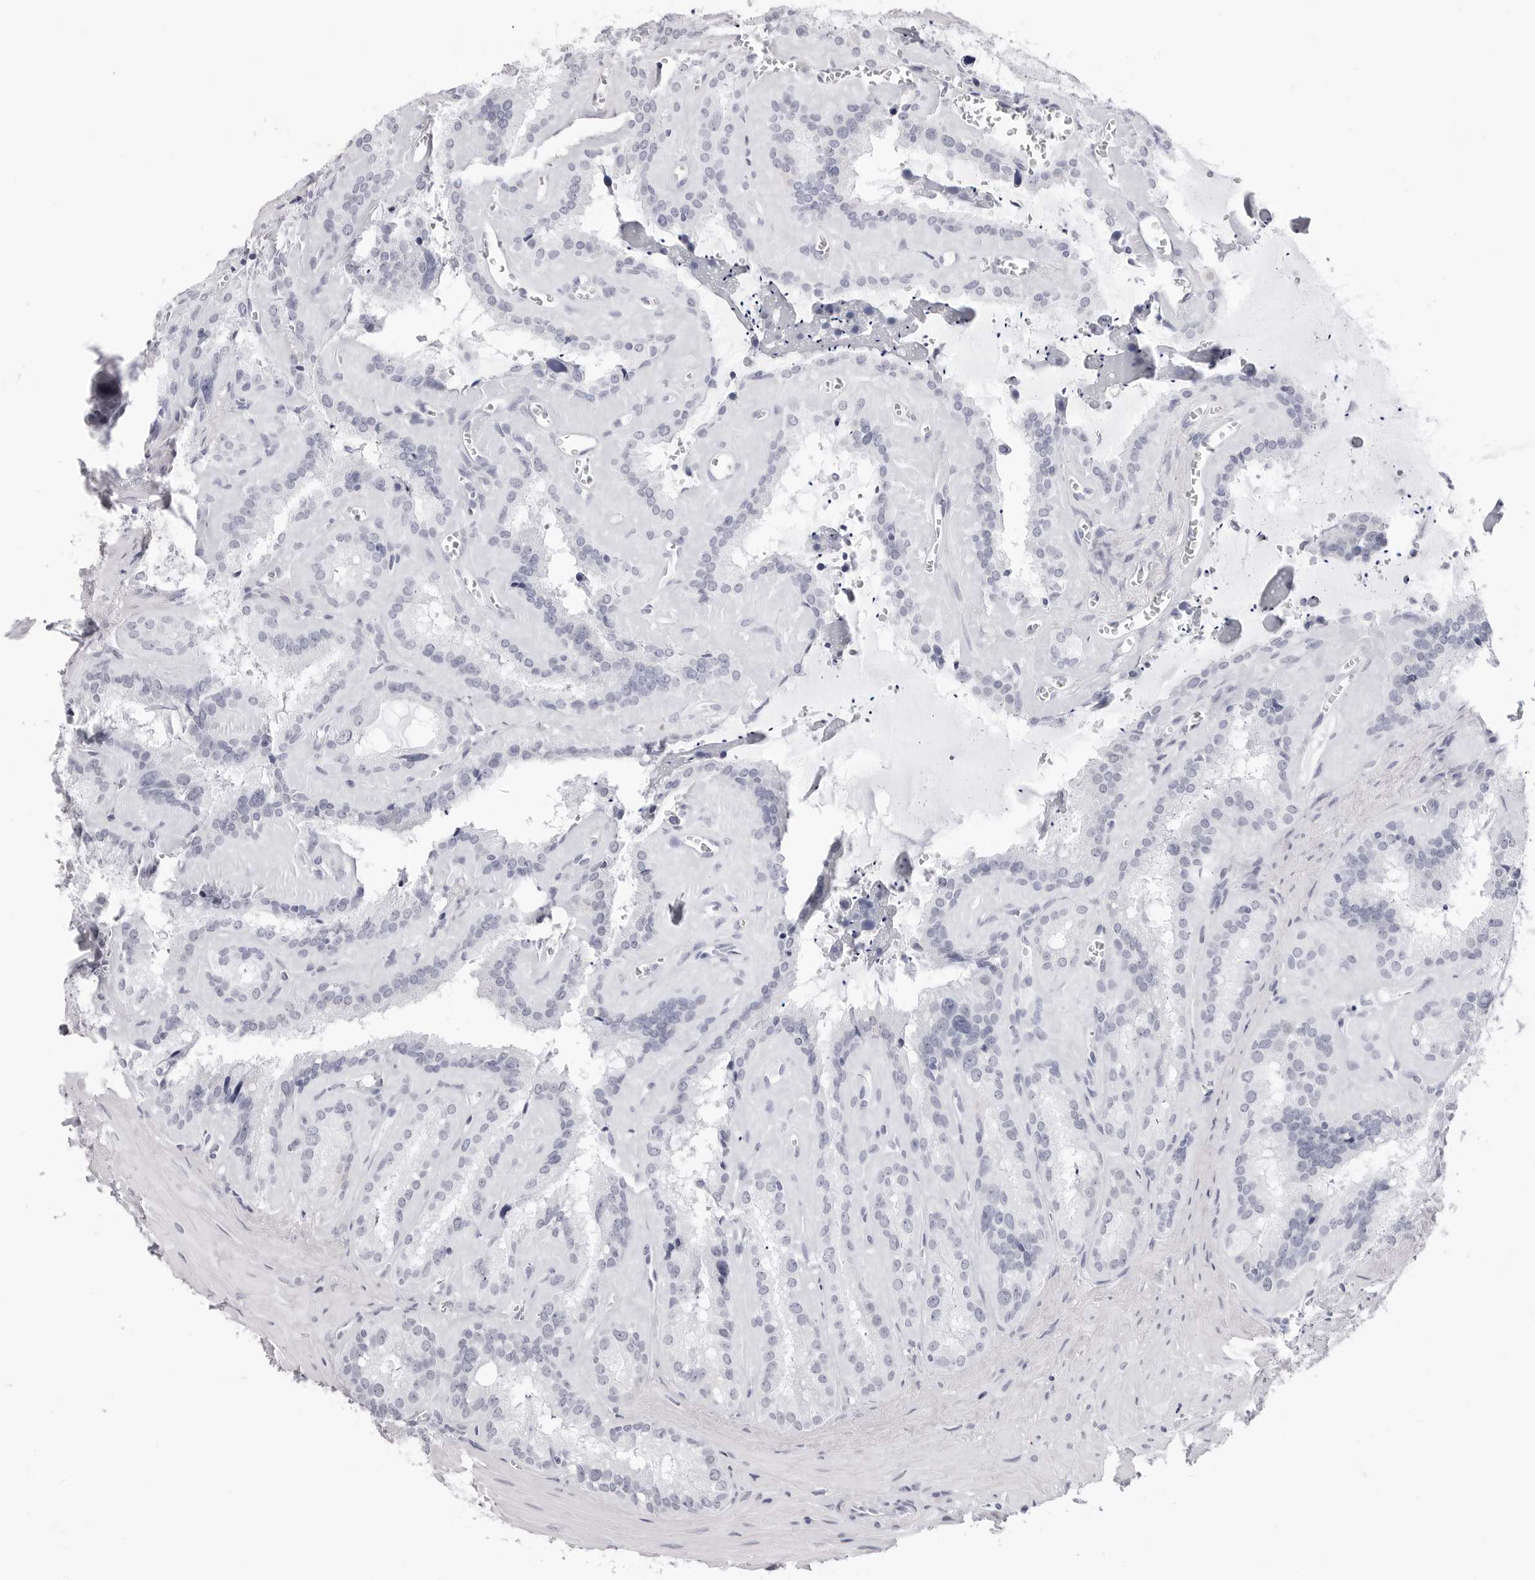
{"staining": {"intensity": "negative", "quantity": "none", "location": "none"}, "tissue": "seminal vesicle", "cell_type": "Glandular cells", "image_type": "normal", "snomed": [{"axis": "morphology", "description": "Normal tissue, NOS"}, {"axis": "topography", "description": "Prostate"}, {"axis": "topography", "description": "Seminal veicle"}], "caption": "Human seminal vesicle stained for a protein using IHC shows no positivity in glandular cells.", "gene": "TSSK1B", "patient": {"sex": "male", "age": 59}}